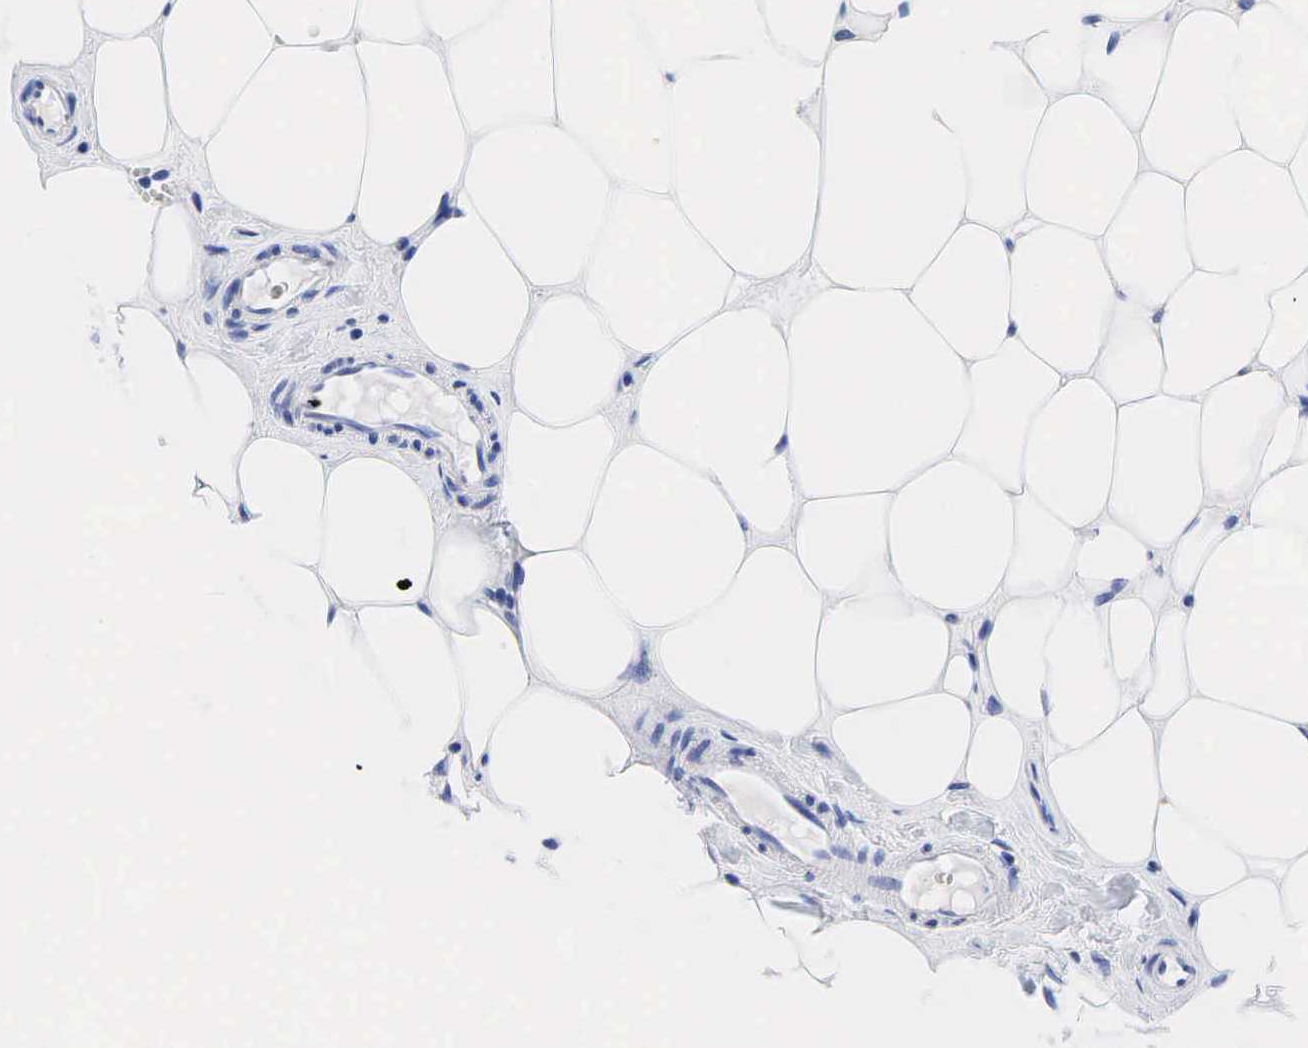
{"staining": {"intensity": "negative", "quantity": "none", "location": "none"}, "tissue": "breast cancer", "cell_type": "Tumor cells", "image_type": "cancer", "snomed": [{"axis": "morphology", "description": "Duct carcinoma"}, {"axis": "topography", "description": "Breast"}], "caption": "Breast invasive ductal carcinoma was stained to show a protein in brown. There is no significant staining in tumor cells.", "gene": "NKX2-1", "patient": {"sex": "female", "age": 68}}